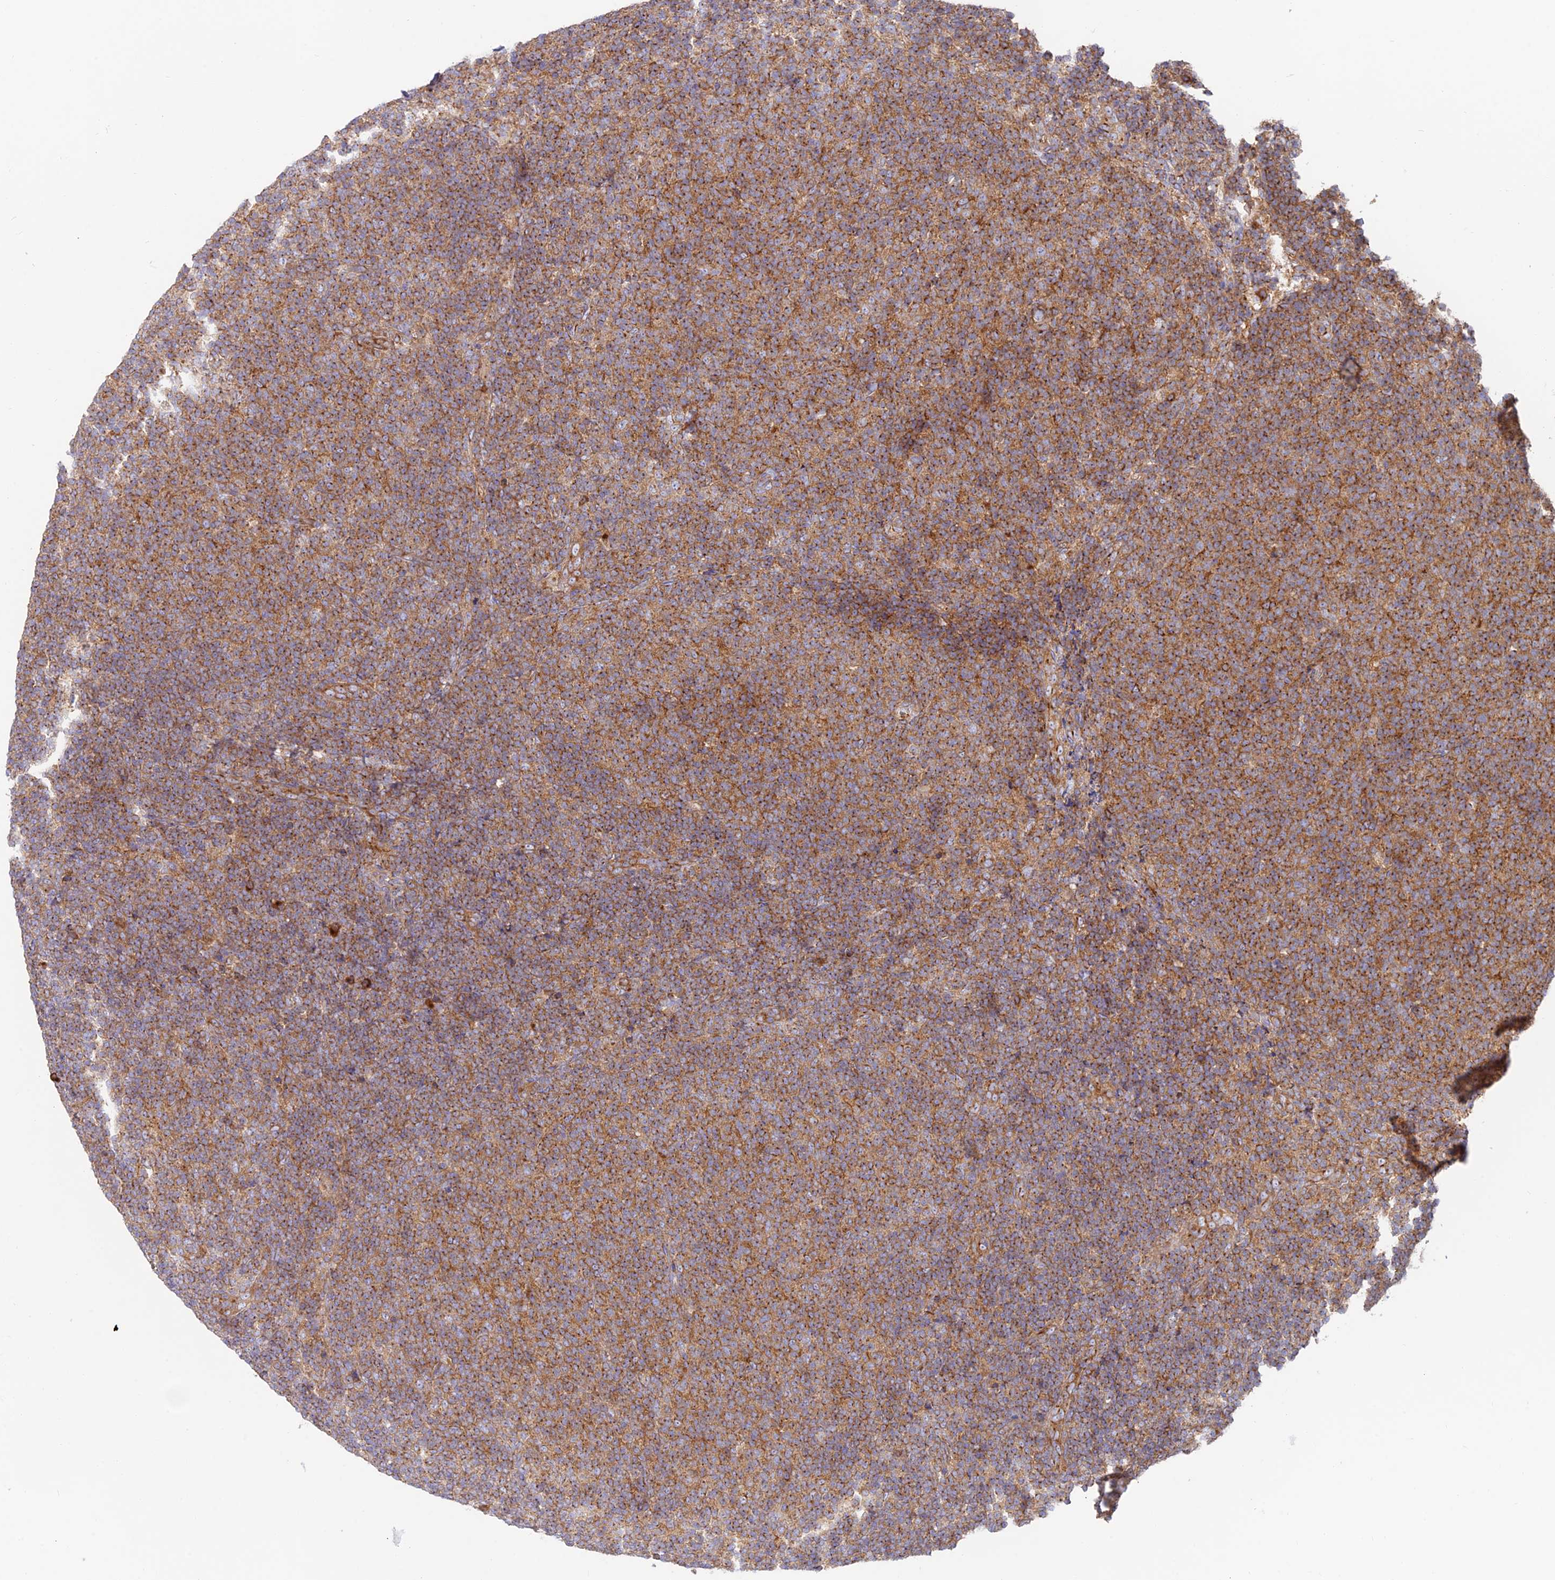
{"staining": {"intensity": "moderate", "quantity": ">75%", "location": "cytoplasmic/membranous"}, "tissue": "lymphoma", "cell_type": "Tumor cells", "image_type": "cancer", "snomed": [{"axis": "morphology", "description": "Malignant lymphoma, non-Hodgkin's type, Low grade"}, {"axis": "topography", "description": "Lymph node"}], "caption": "Low-grade malignant lymphoma, non-Hodgkin's type tissue exhibits moderate cytoplasmic/membranous expression in approximately >75% of tumor cells, visualized by immunohistochemistry.", "gene": "GOLGA3", "patient": {"sex": "male", "age": 66}}